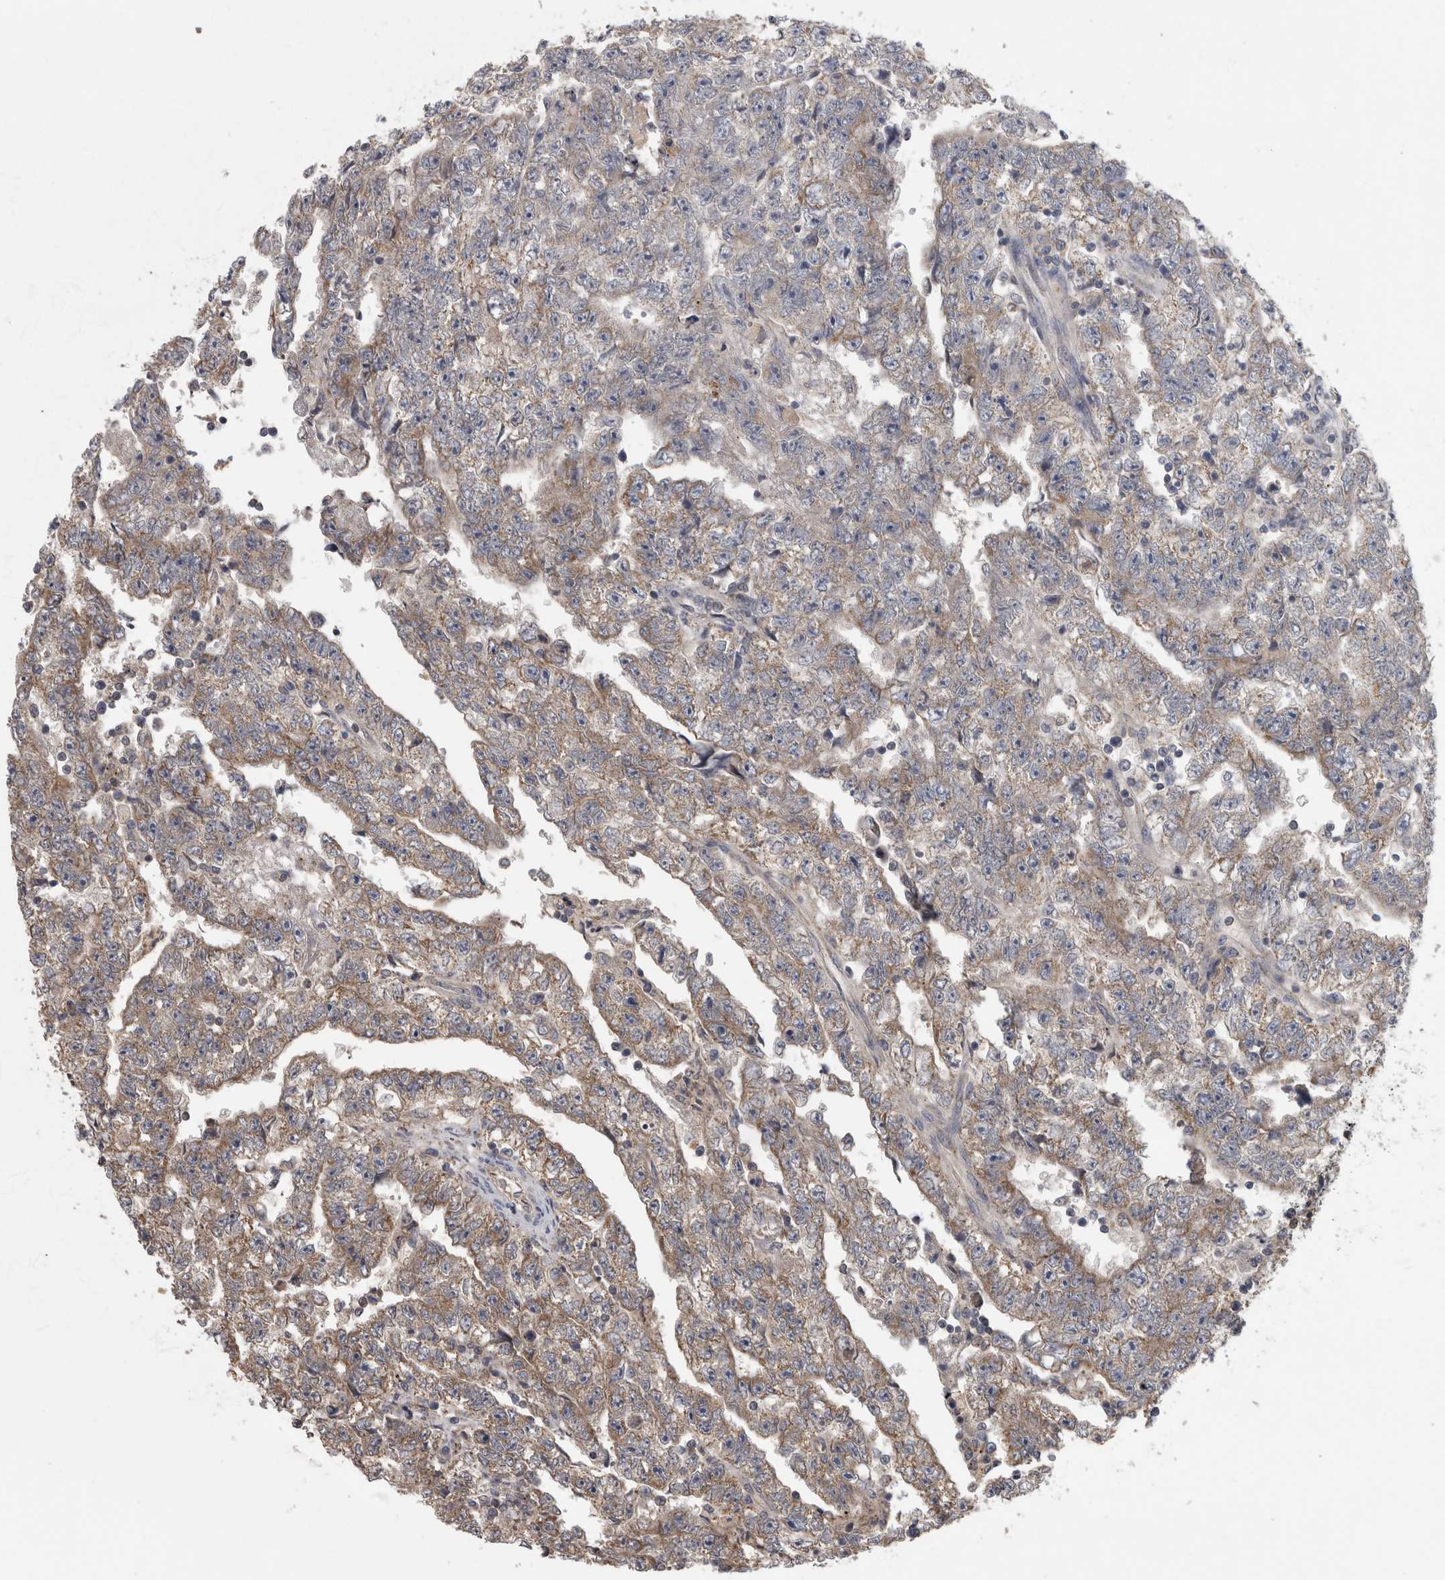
{"staining": {"intensity": "weak", "quantity": "25%-75%", "location": "cytoplasmic/membranous"}, "tissue": "testis cancer", "cell_type": "Tumor cells", "image_type": "cancer", "snomed": [{"axis": "morphology", "description": "Carcinoma, Embryonal, NOS"}, {"axis": "topography", "description": "Testis"}], "caption": "Testis cancer was stained to show a protein in brown. There is low levels of weak cytoplasmic/membranous staining in about 25%-75% of tumor cells. (DAB (3,3'-diaminobenzidine) = brown stain, brightfield microscopy at high magnification).", "gene": "APRT", "patient": {"sex": "male", "age": 25}}